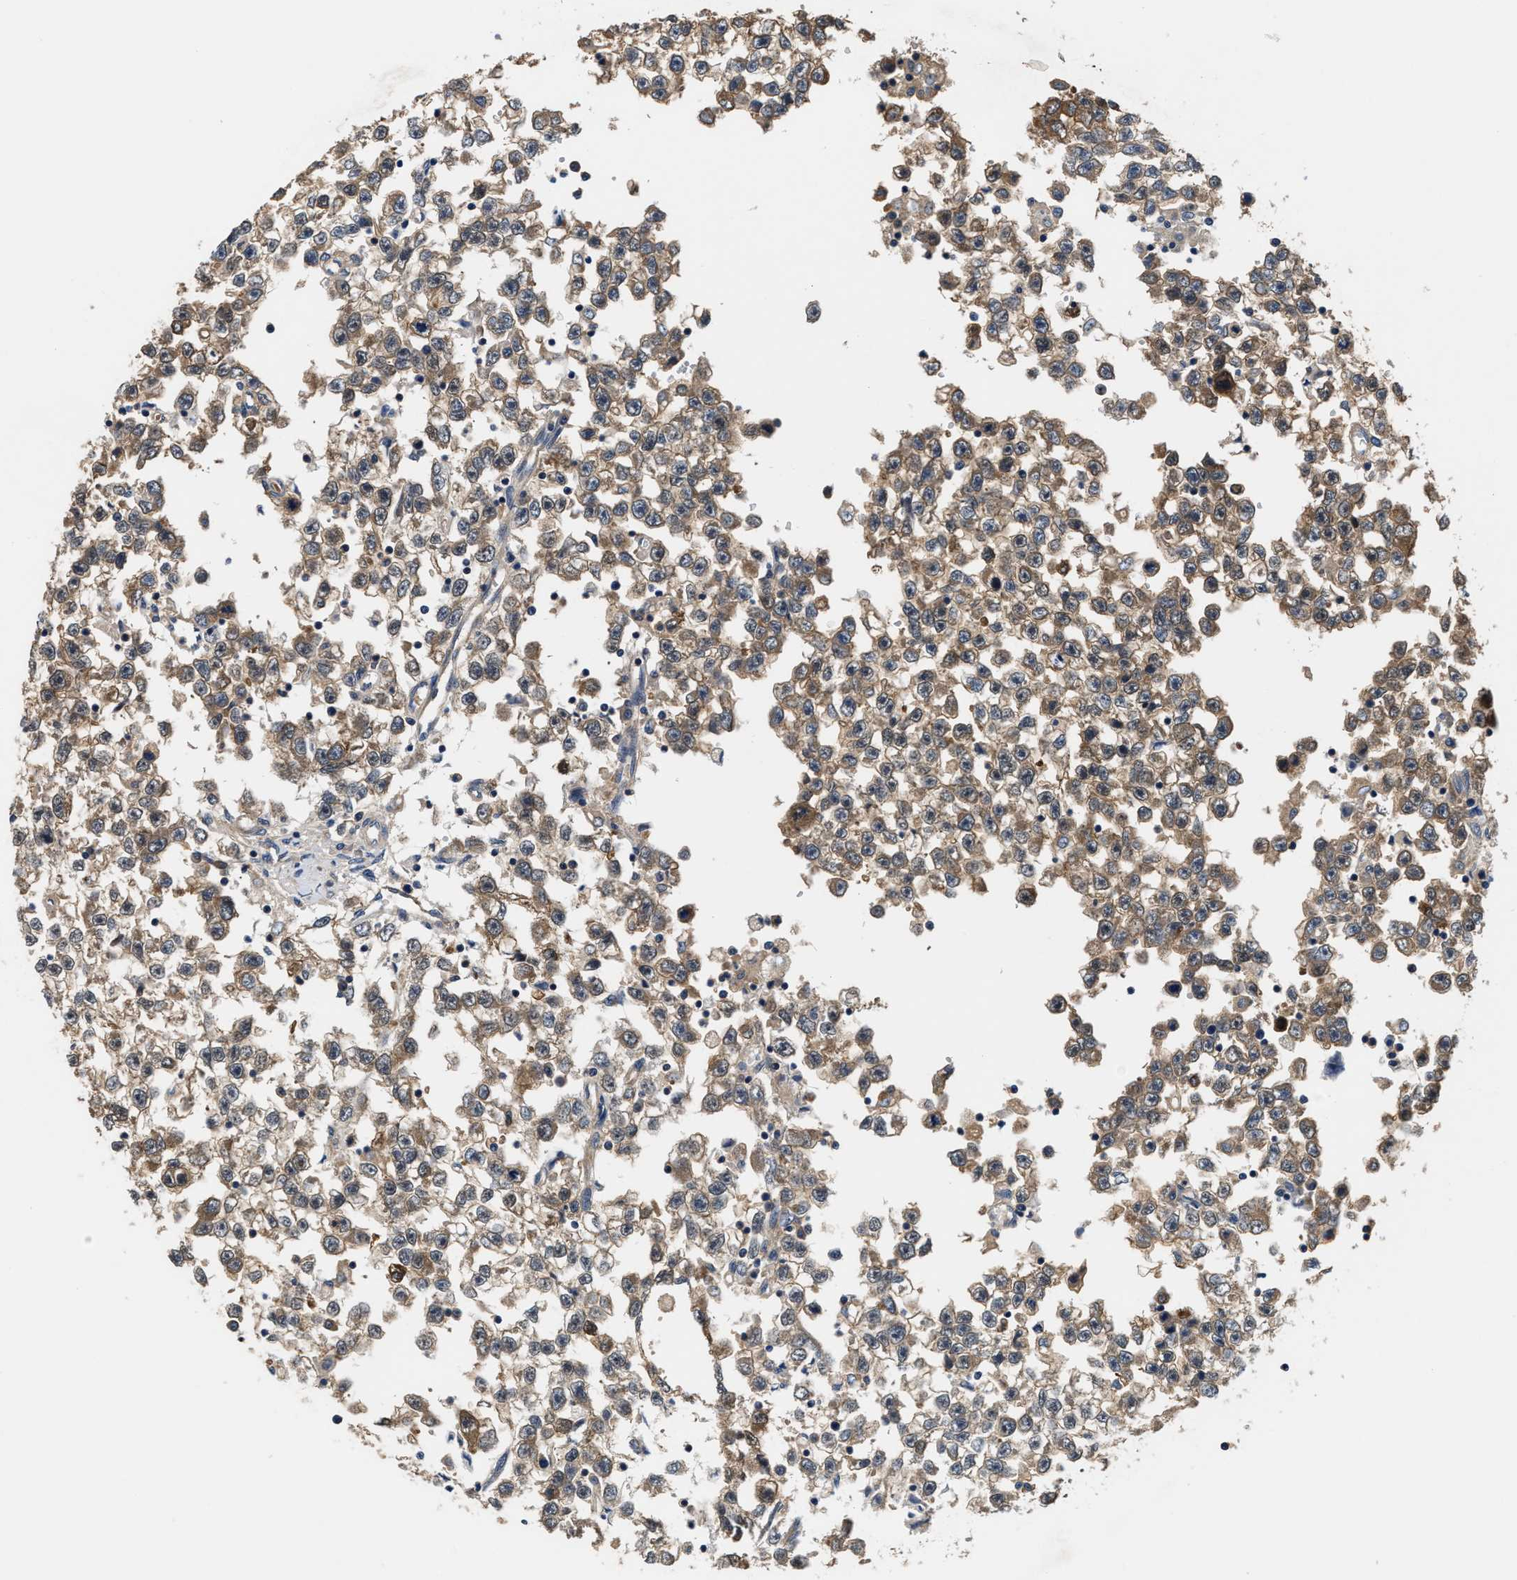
{"staining": {"intensity": "moderate", "quantity": ">75%", "location": "cytoplasmic/membranous"}, "tissue": "testis cancer", "cell_type": "Tumor cells", "image_type": "cancer", "snomed": [{"axis": "morphology", "description": "Seminoma, NOS"}, {"axis": "morphology", "description": "Carcinoma, Embryonal, NOS"}, {"axis": "topography", "description": "Testis"}], "caption": "High-power microscopy captured an IHC histopathology image of seminoma (testis), revealing moderate cytoplasmic/membranous staining in about >75% of tumor cells. Ihc stains the protein in brown and the nuclei are stained blue.", "gene": "PHPT1", "patient": {"sex": "male", "age": 51}}